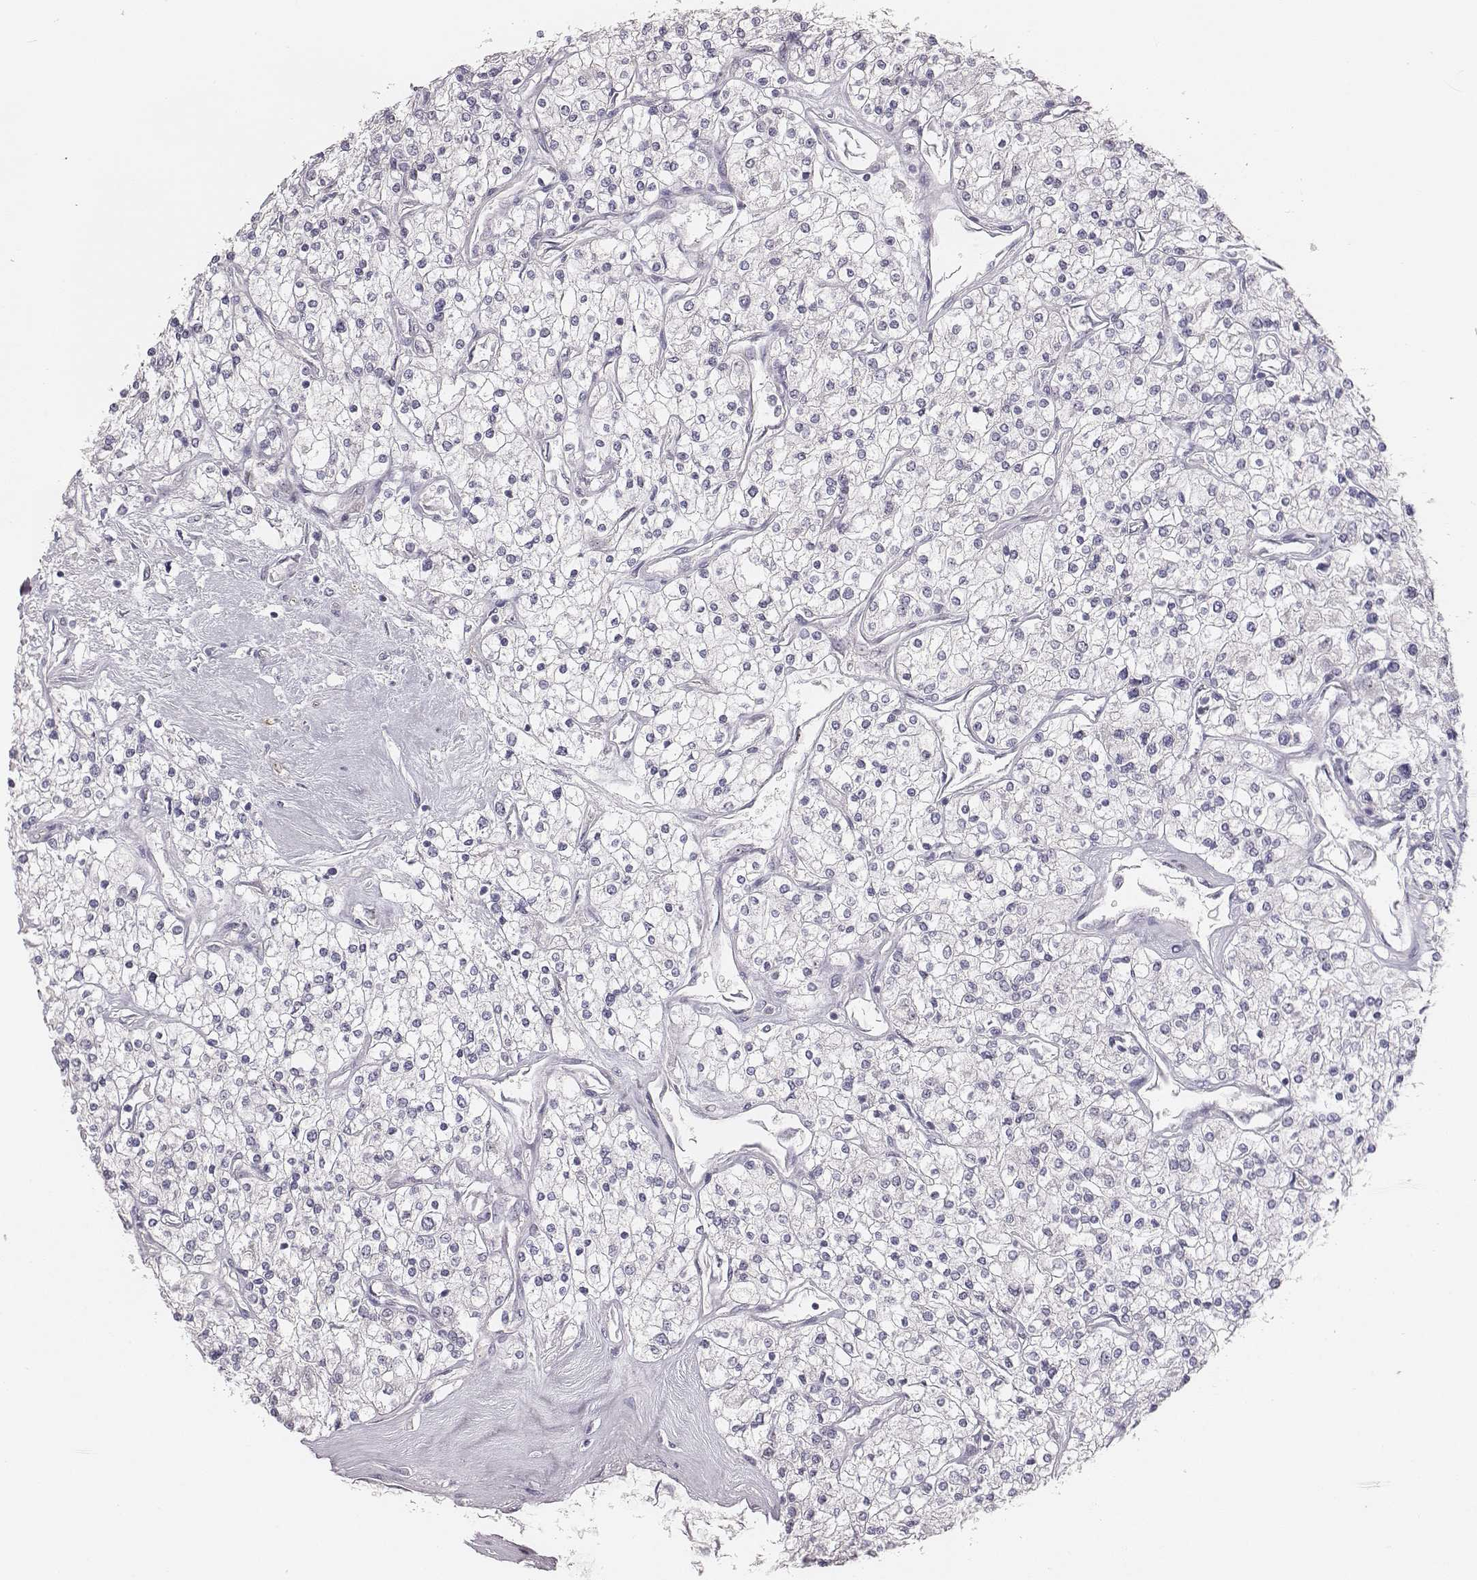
{"staining": {"intensity": "negative", "quantity": "none", "location": "none"}, "tissue": "renal cancer", "cell_type": "Tumor cells", "image_type": "cancer", "snomed": [{"axis": "morphology", "description": "Adenocarcinoma, NOS"}, {"axis": "topography", "description": "Kidney"}], "caption": "Immunohistochemistry (IHC) of human adenocarcinoma (renal) shows no expression in tumor cells.", "gene": "NIFK", "patient": {"sex": "male", "age": 80}}